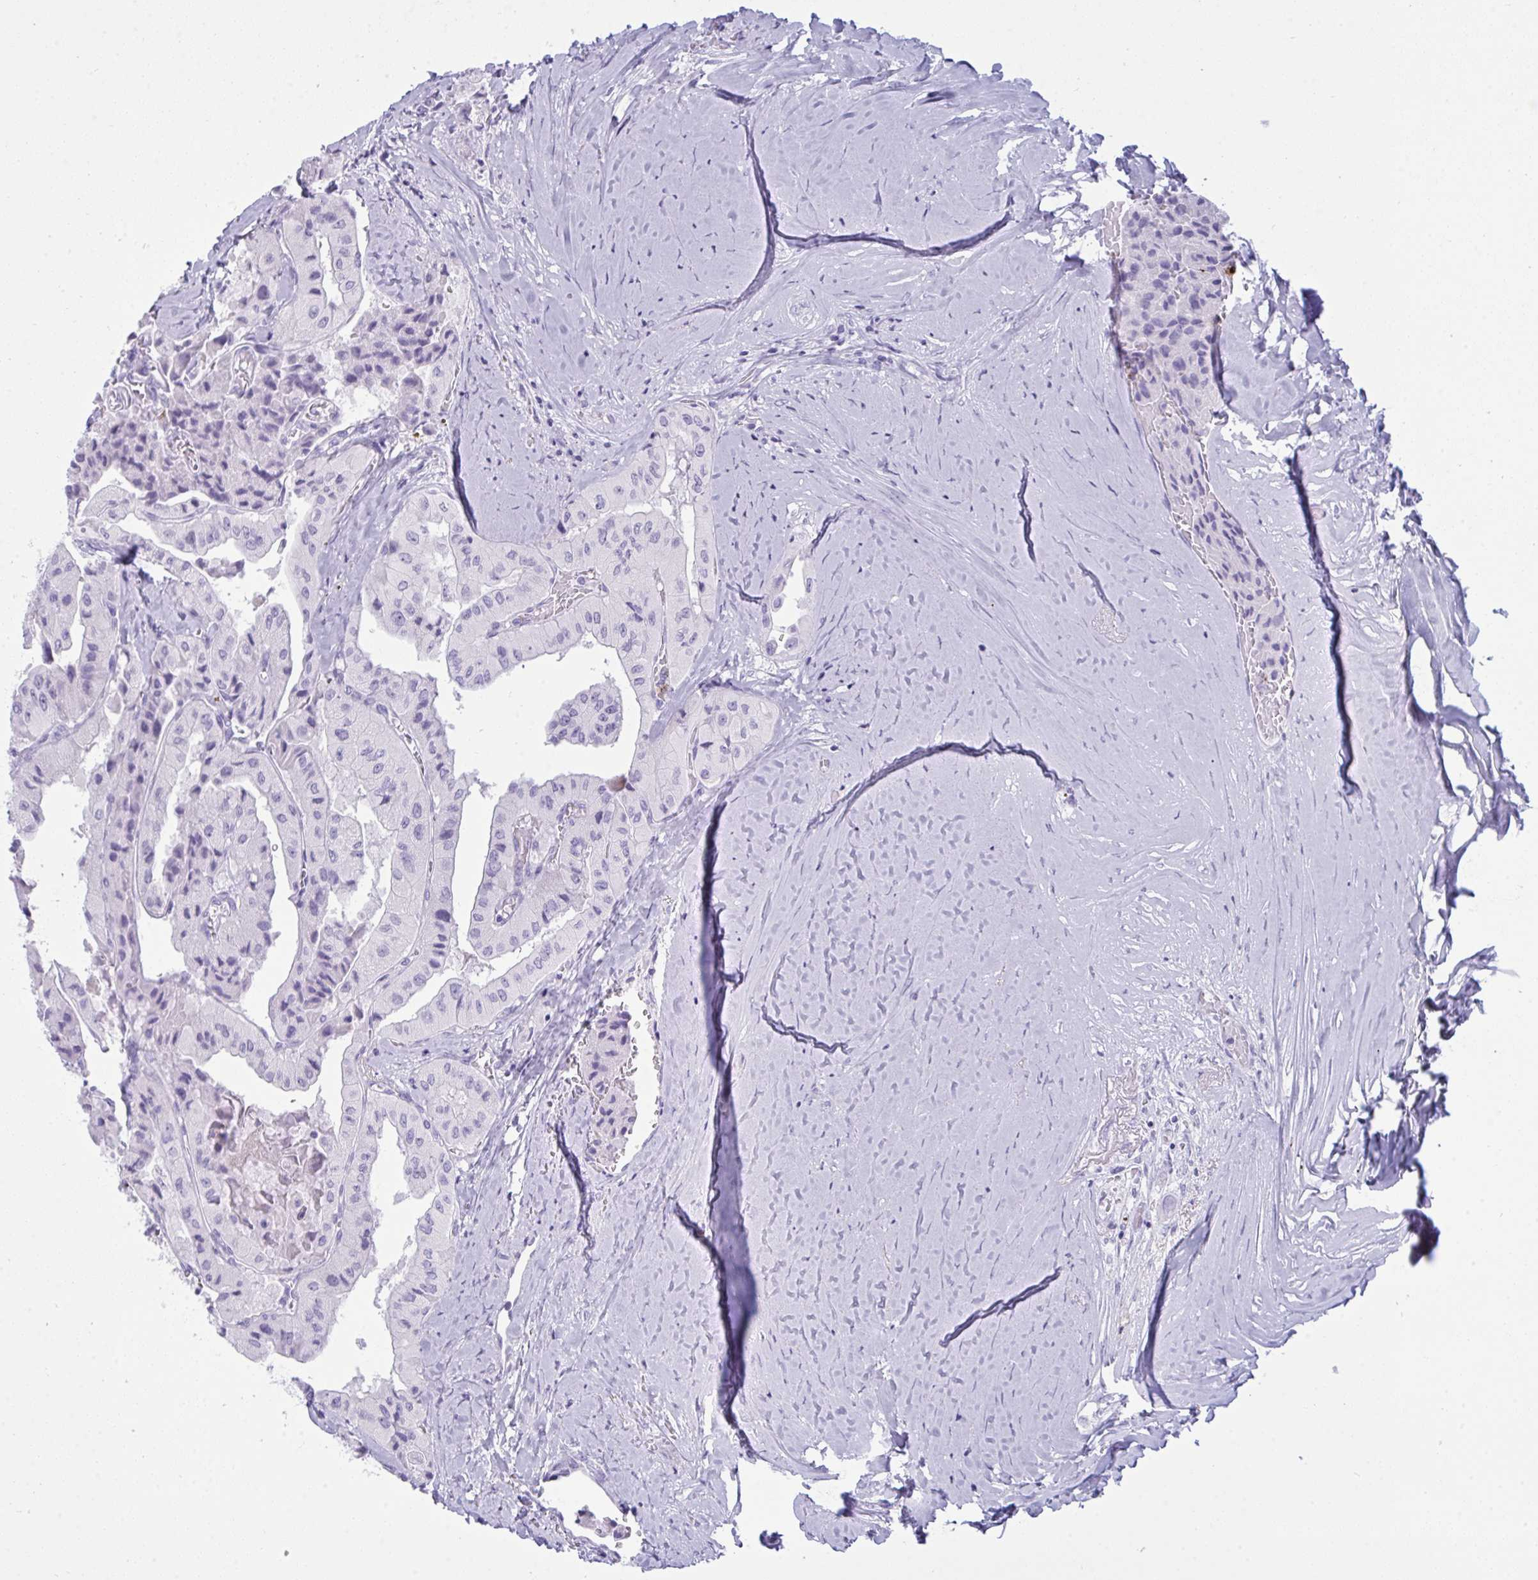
{"staining": {"intensity": "negative", "quantity": "none", "location": "none"}, "tissue": "thyroid cancer", "cell_type": "Tumor cells", "image_type": "cancer", "snomed": [{"axis": "morphology", "description": "Normal tissue, NOS"}, {"axis": "morphology", "description": "Papillary adenocarcinoma, NOS"}, {"axis": "topography", "description": "Thyroid gland"}], "caption": "Immunohistochemistry (IHC) micrograph of human papillary adenocarcinoma (thyroid) stained for a protein (brown), which displays no staining in tumor cells.", "gene": "ARHGAP42", "patient": {"sex": "female", "age": 59}}